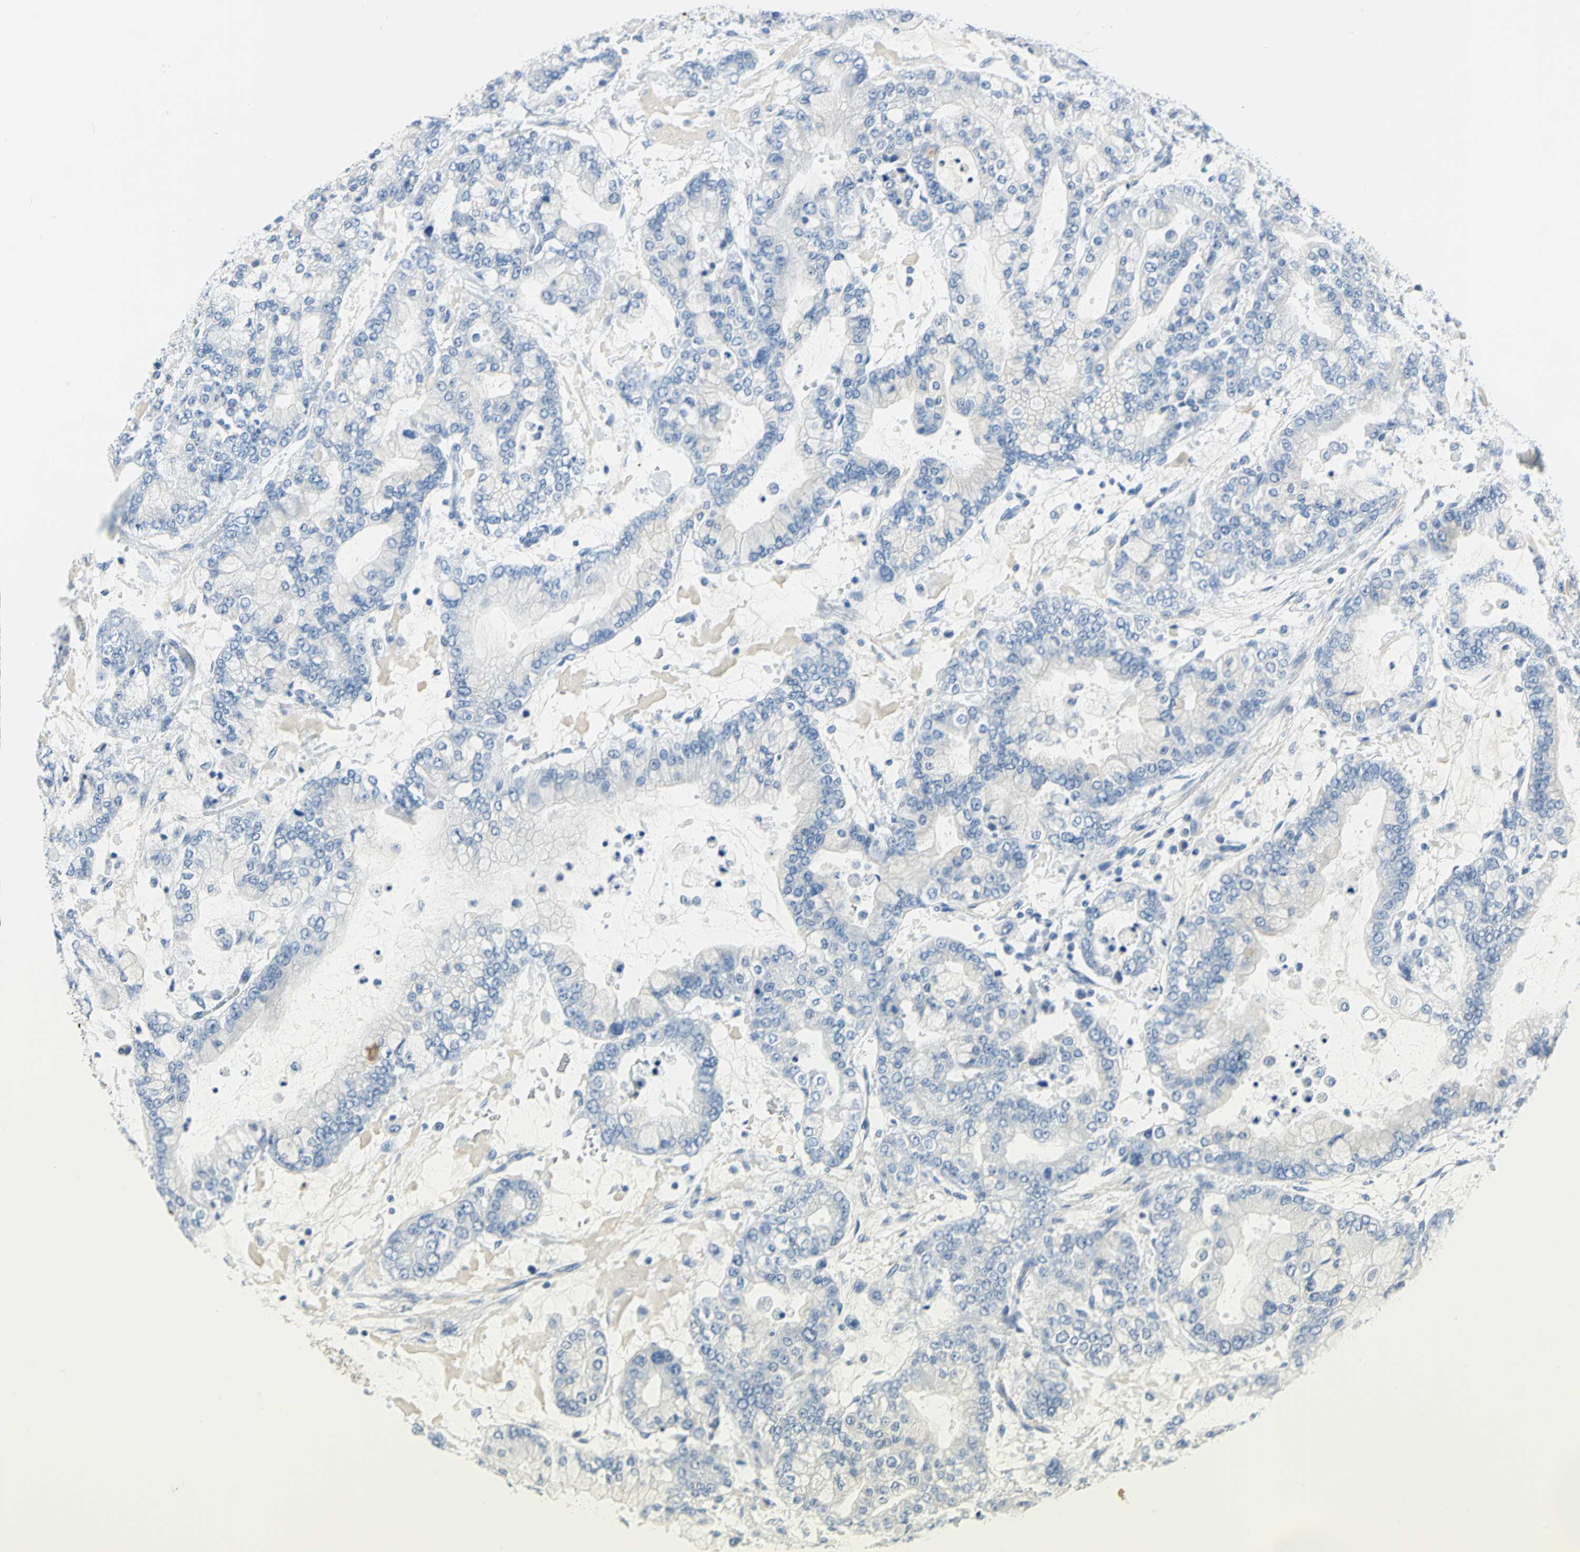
{"staining": {"intensity": "negative", "quantity": "none", "location": "none"}, "tissue": "stomach cancer", "cell_type": "Tumor cells", "image_type": "cancer", "snomed": [{"axis": "morphology", "description": "Adenocarcinoma, NOS"}, {"axis": "topography", "description": "Stomach"}], "caption": "Histopathology image shows no protein staining in tumor cells of stomach cancer (adenocarcinoma) tissue. The staining was performed using DAB to visualize the protein expression in brown, while the nuclei were stained in blue with hematoxylin (Magnification: 20x).", "gene": "PKLR", "patient": {"sex": "male", "age": 76}}